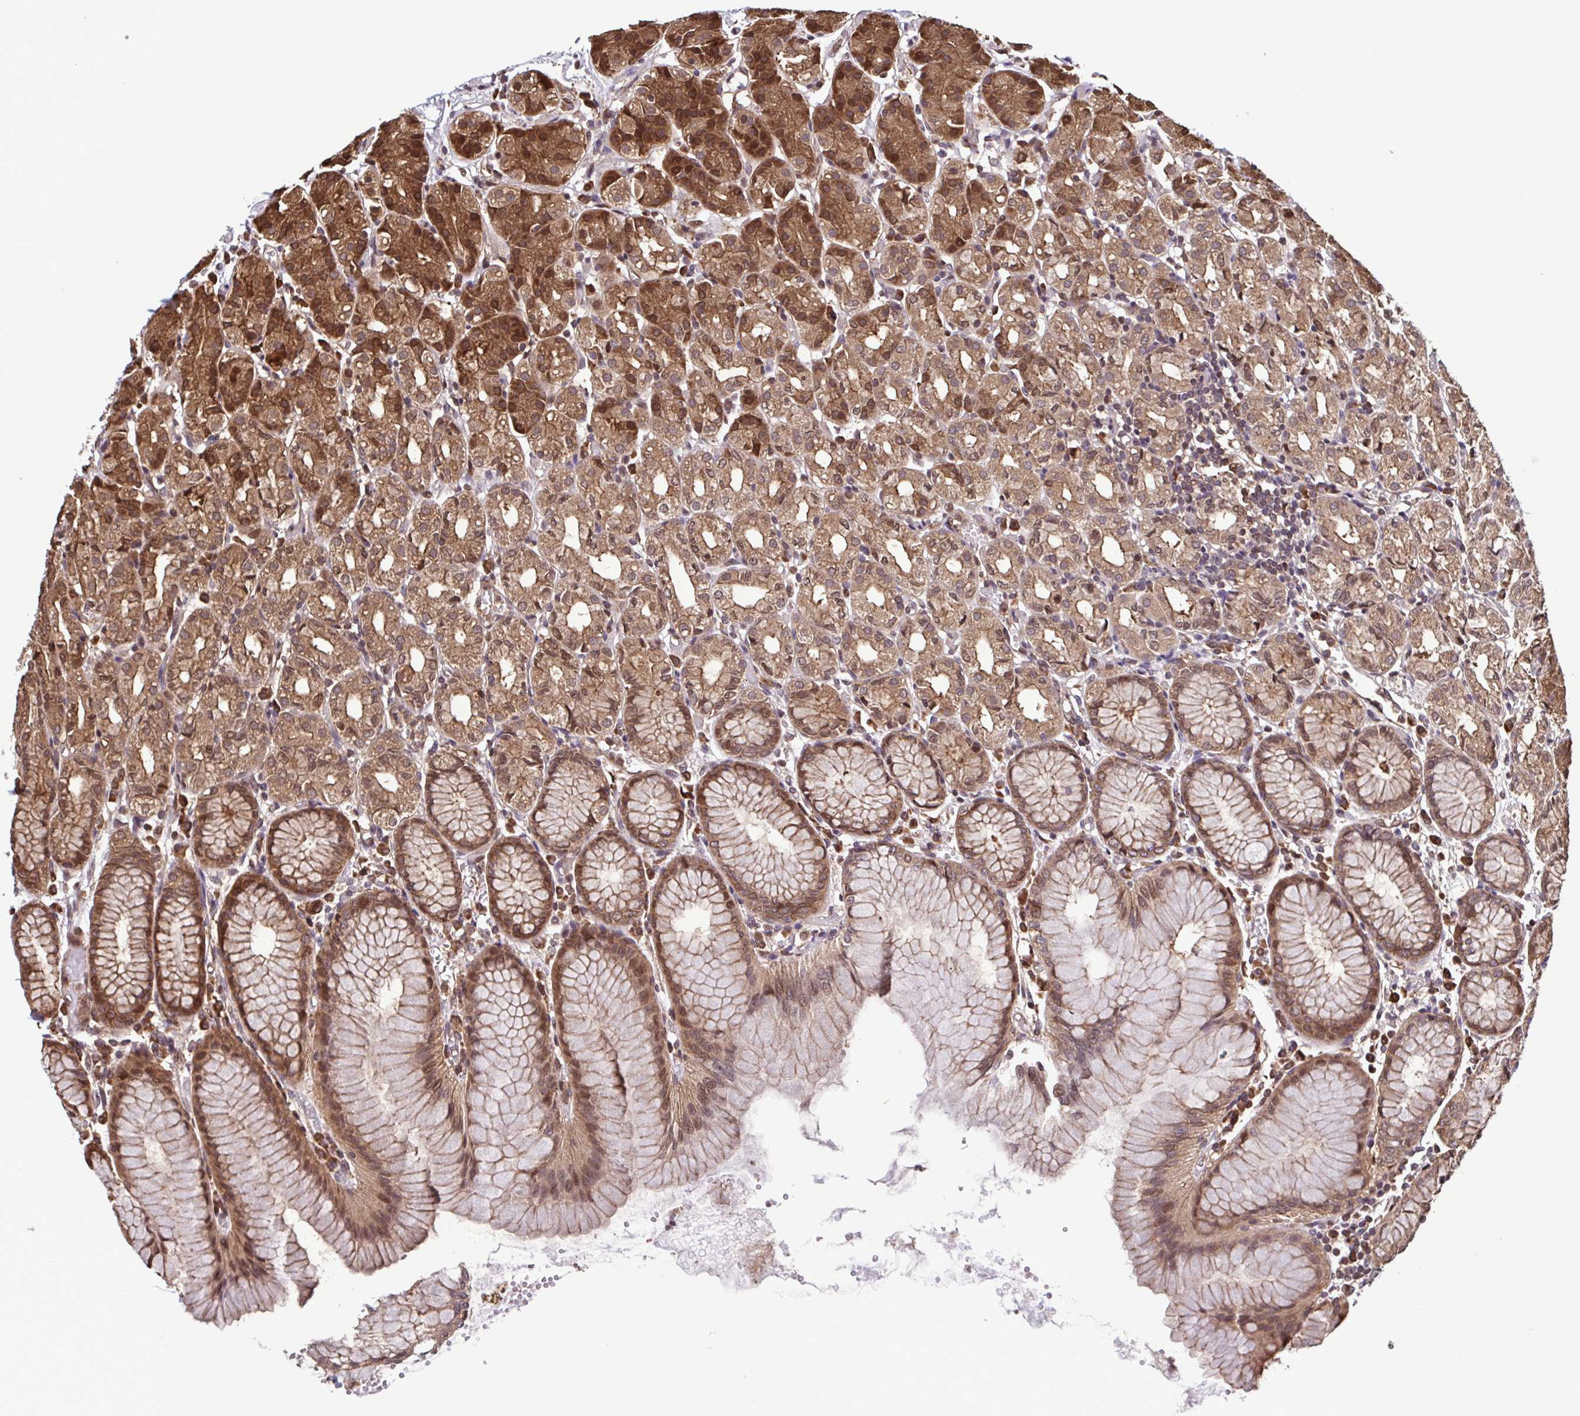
{"staining": {"intensity": "moderate", "quantity": ">75%", "location": "cytoplasmic/membranous,nuclear"}, "tissue": "stomach", "cell_type": "Glandular cells", "image_type": "normal", "snomed": [{"axis": "morphology", "description": "Normal tissue, NOS"}, {"axis": "topography", "description": "Stomach"}], "caption": "Immunohistochemical staining of unremarkable stomach shows >75% levels of moderate cytoplasmic/membranous,nuclear protein expression in about >75% of glandular cells.", "gene": "SEC63", "patient": {"sex": "female", "age": 57}}